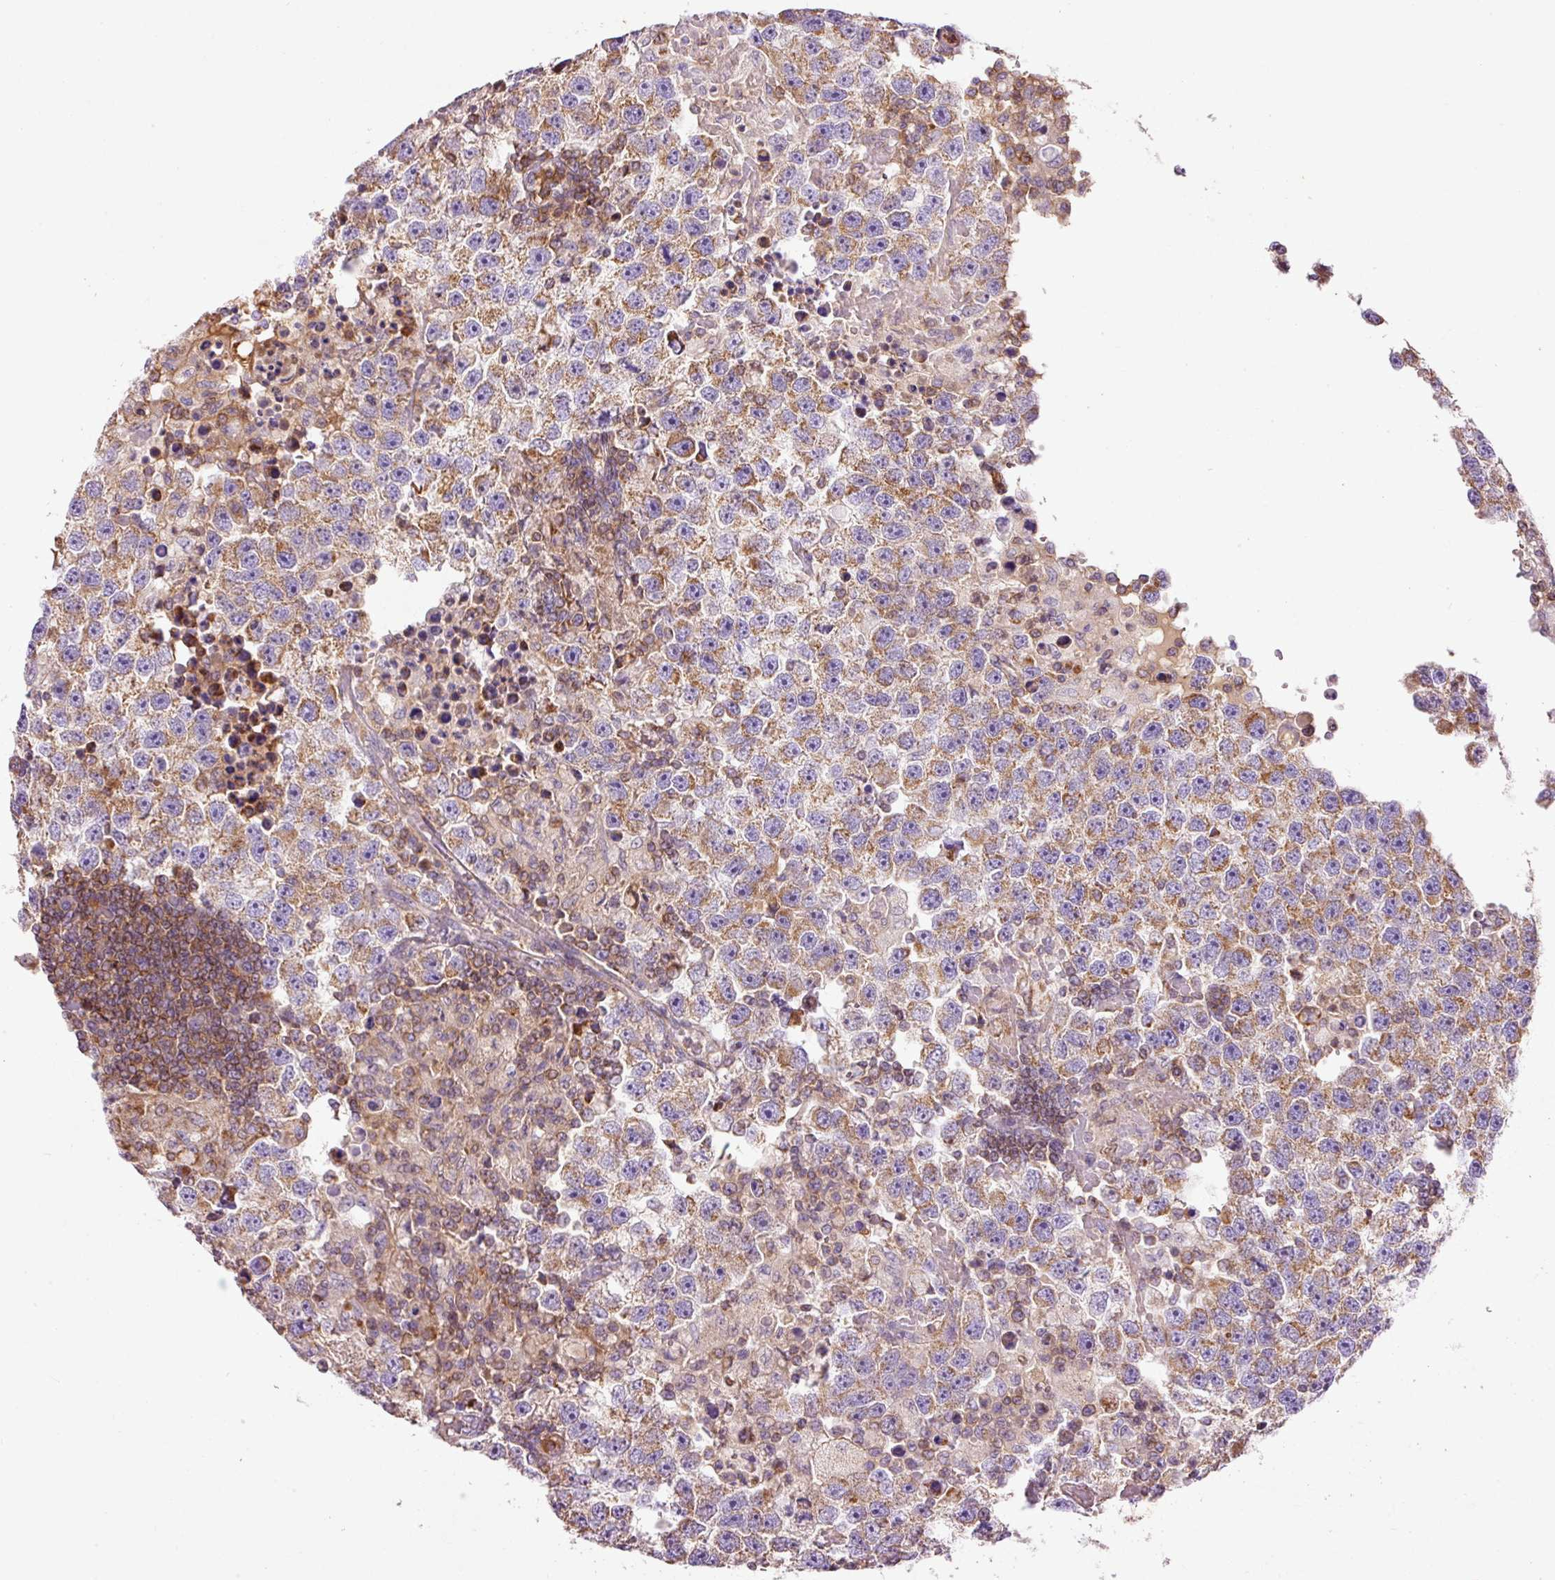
{"staining": {"intensity": "moderate", "quantity": ">75%", "location": "cytoplasmic/membranous"}, "tissue": "testis cancer", "cell_type": "Tumor cells", "image_type": "cancer", "snomed": [{"axis": "morphology", "description": "Carcinoma, Embryonal, NOS"}, {"axis": "topography", "description": "Testis"}], "caption": "Brown immunohistochemical staining in human testis cancer exhibits moderate cytoplasmic/membranous expression in approximately >75% of tumor cells.", "gene": "IMMT", "patient": {"sex": "male", "age": 83}}